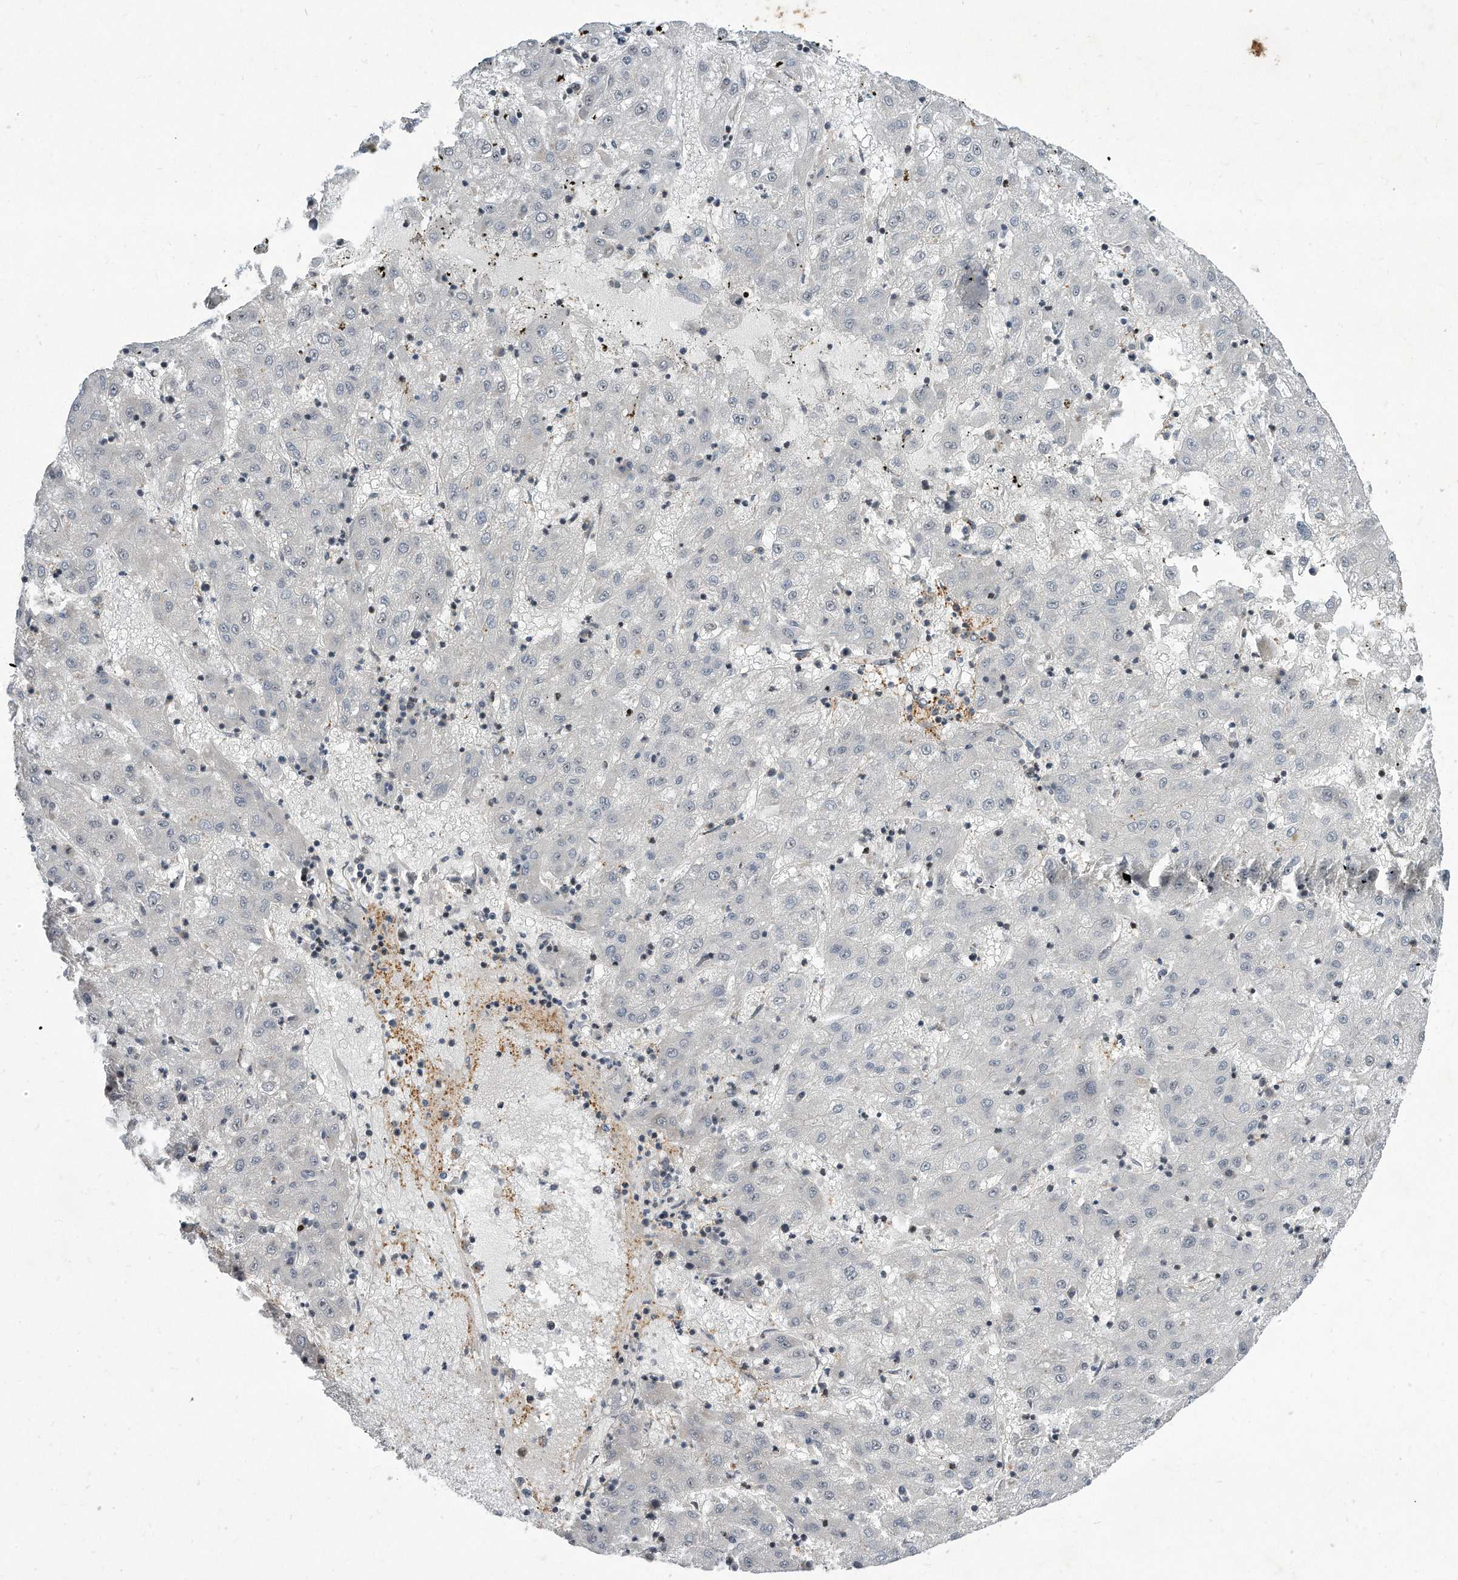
{"staining": {"intensity": "negative", "quantity": "none", "location": "none"}, "tissue": "liver cancer", "cell_type": "Tumor cells", "image_type": "cancer", "snomed": [{"axis": "morphology", "description": "Carcinoma, Hepatocellular, NOS"}, {"axis": "topography", "description": "Liver"}], "caption": "Immunohistochemistry (IHC) histopathology image of neoplastic tissue: liver cancer (hepatocellular carcinoma) stained with DAB (3,3'-diaminobenzidine) exhibits no significant protein expression in tumor cells. (Brightfield microscopy of DAB (3,3'-diaminobenzidine) immunohistochemistry at high magnification).", "gene": "PGBD2", "patient": {"sex": "male", "age": 72}}